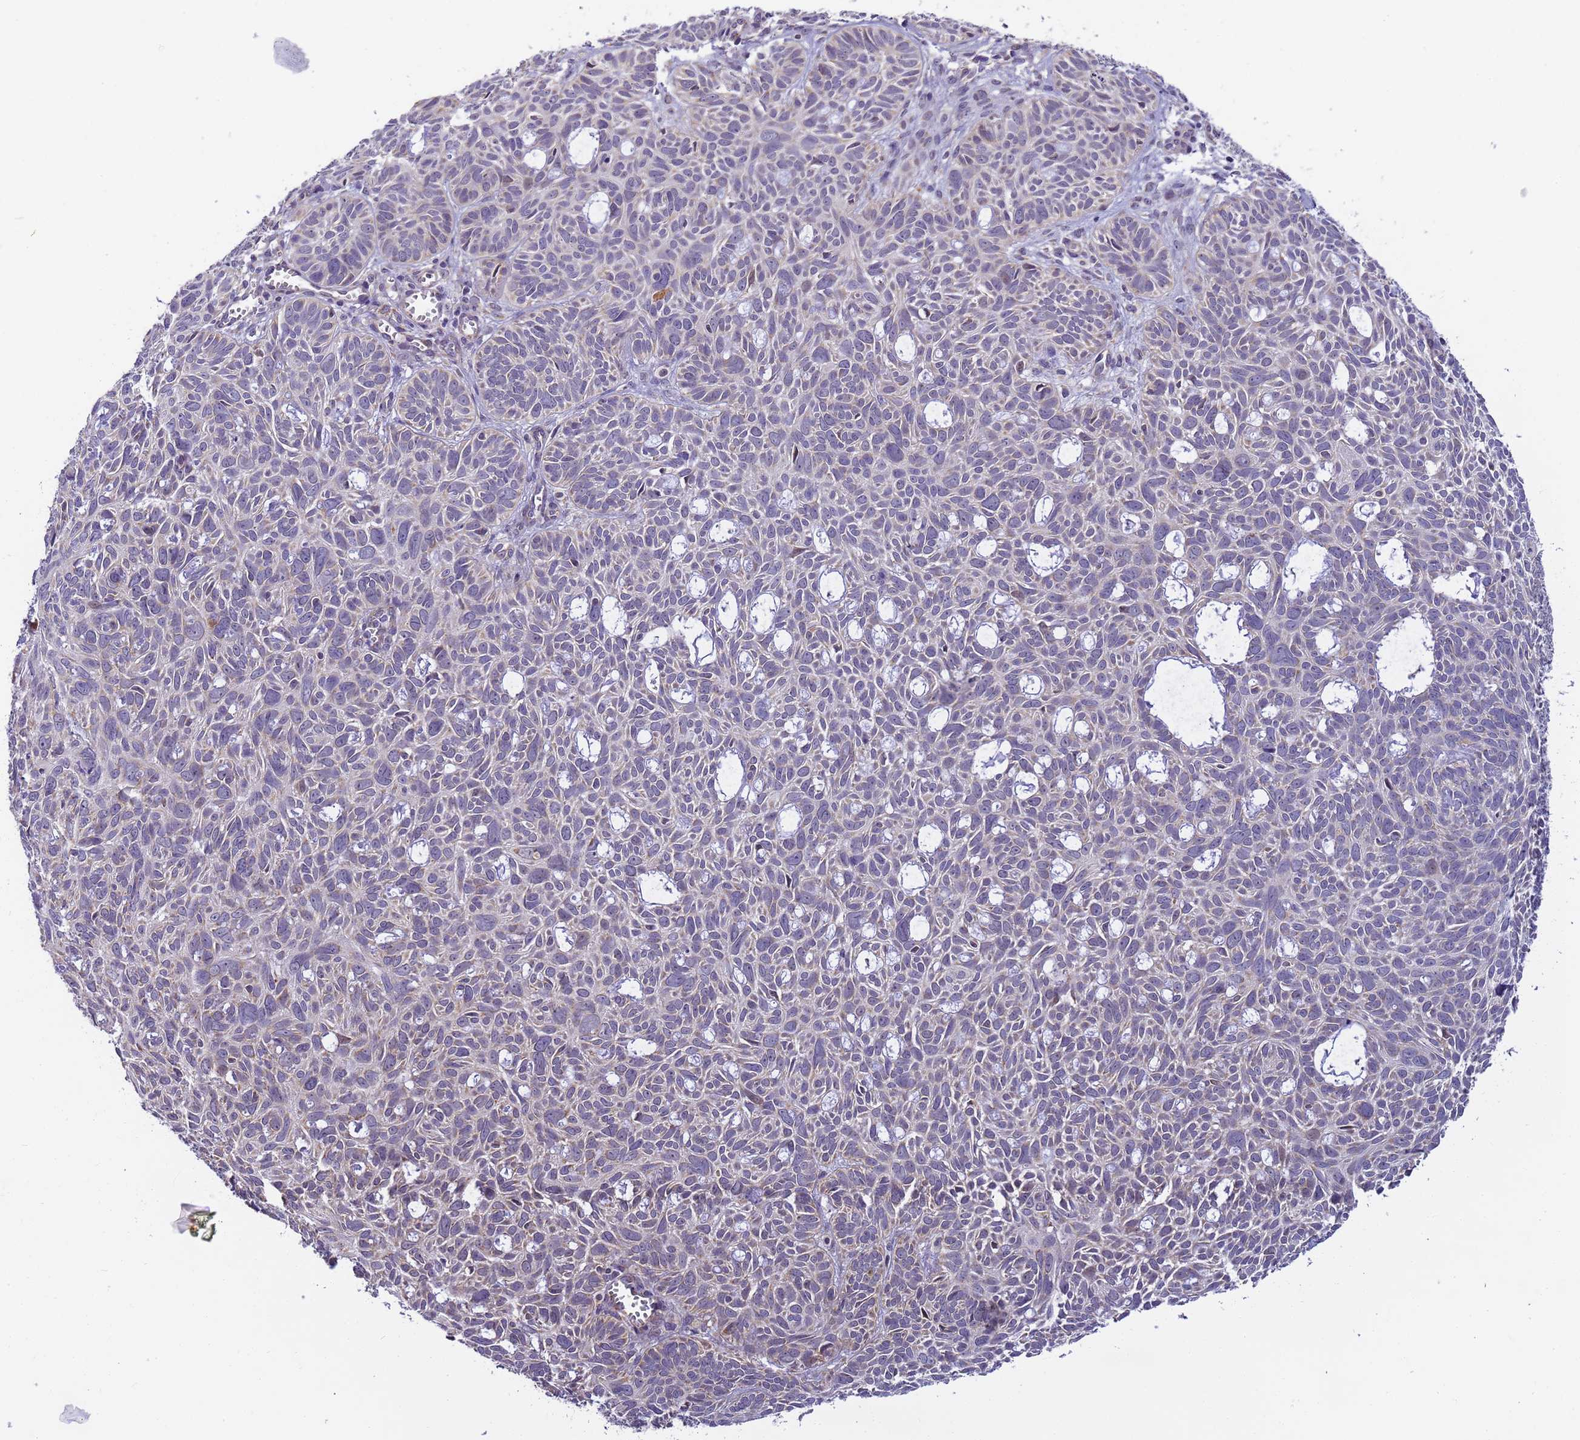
{"staining": {"intensity": "weak", "quantity": "<25%", "location": "cytoplasmic/membranous"}, "tissue": "skin cancer", "cell_type": "Tumor cells", "image_type": "cancer", "snomed": [{"axis": "morphology", "description": "Basal cell carcinoma"}, {"axis": "topography", "description": "Skin"}], "caption": "High magnification brightfield microscopy of skin cancer stained with DAB (3,3'-diaminobenzidine) (brown) and counterstained with hematoxylin (blue): tumor cells show no significant positivity.", "gene": "RAPGEF3", "patient": {"sex": "male", "age": 69}}